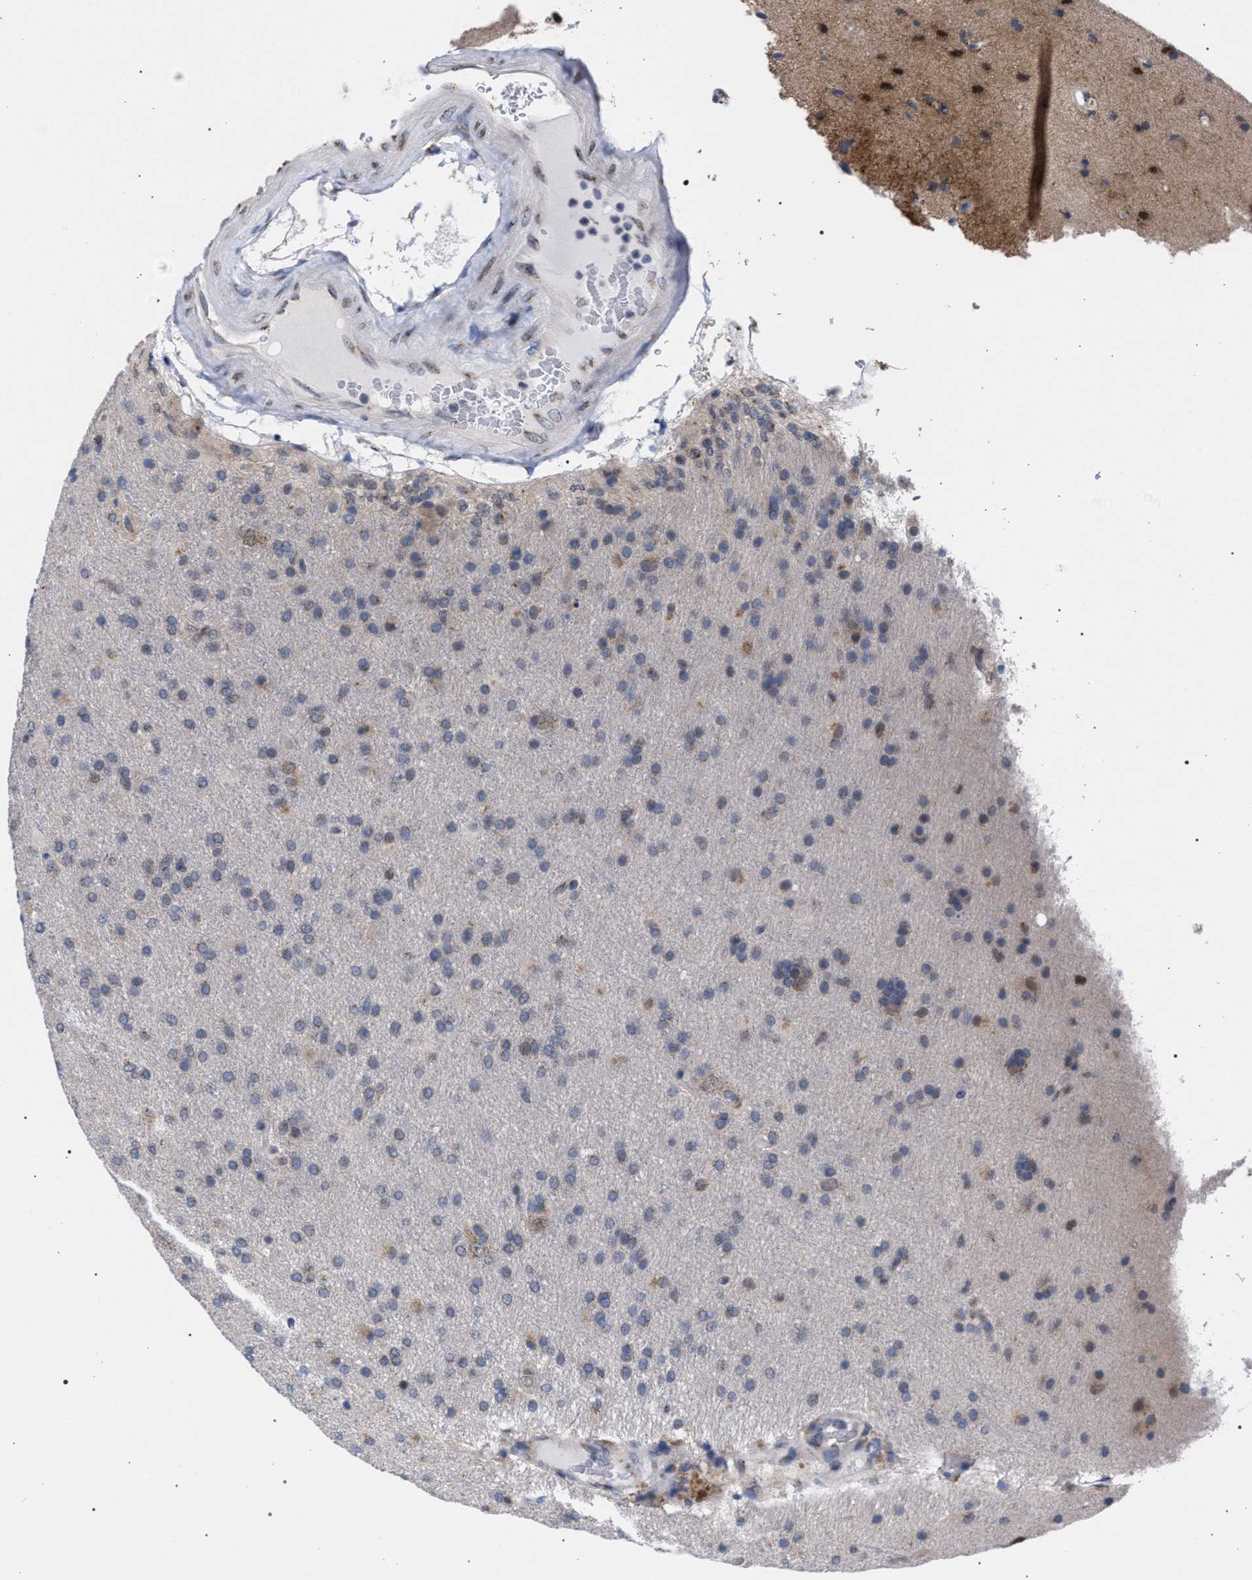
{"staining": {"intensity": "weak", "quantity": "<25%", "location": "cytoplasmic/membranous"}, "tissue": "glioma", "cell_type": "Tumor cells", "image_type": "cancer", "snomed": [{"axis": "morphology", "description": "Glioma, malignant, High grade"}, {"axis": "topography", "description": "Brain"}], "caption": "An image of malignant high-grade glioma stained for a protein demonstrates no brown staining in tumor cells.", "gene": "GOLGA2", "patient": {"sex": "male", "age": 72}}